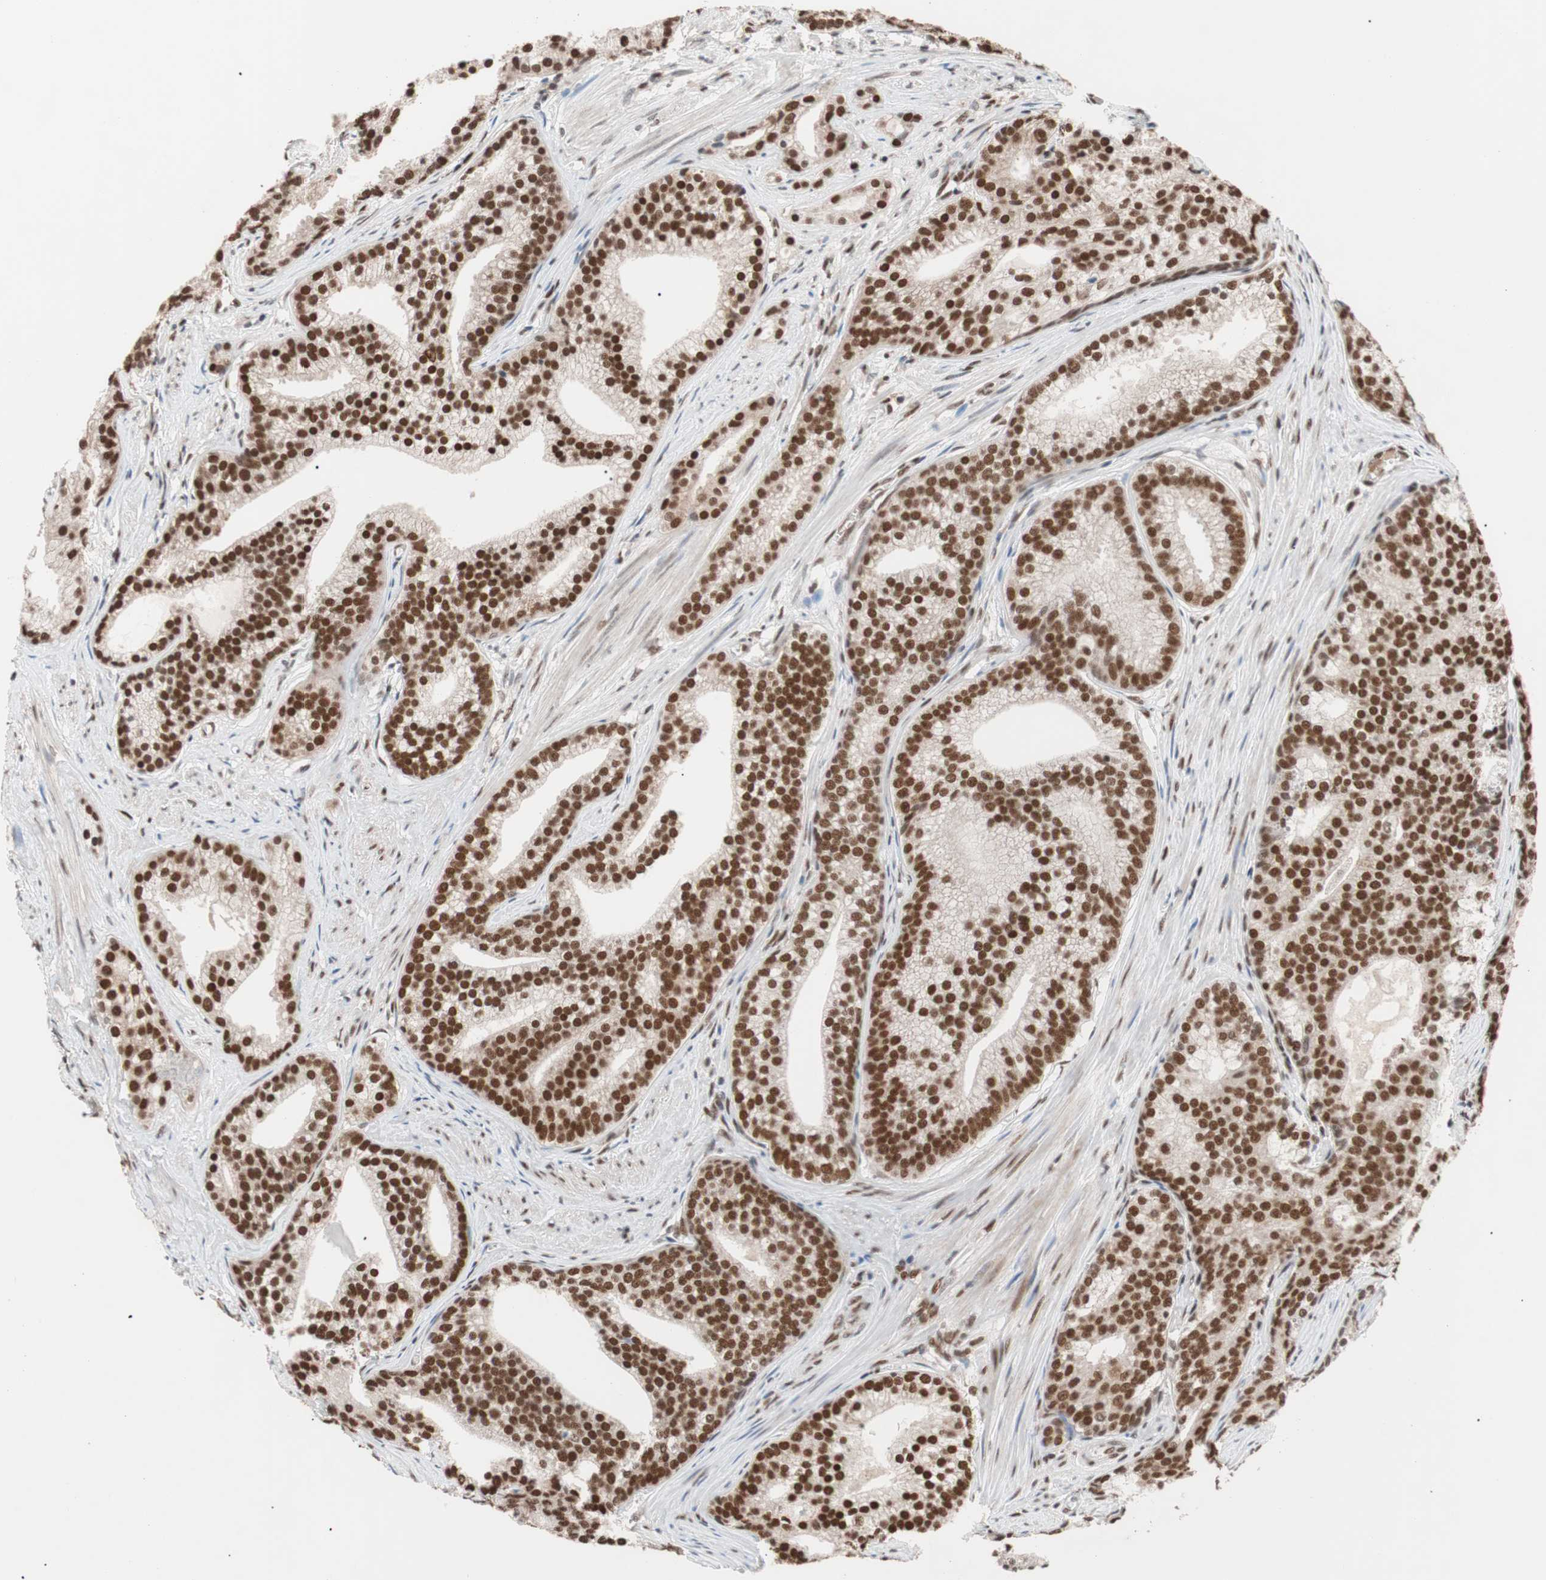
{"staining": {"intensity": "strong", "quantity": ">75%", "location": "nuclear"}, "tissue": "prostate cancer", "cell_type": "Tumor cells", "image_type": "cancer", "snomed": [{"axis": "morphology", "description": "Adenocarcinoma, Low grade"}, {"axis": "topography", "description": "Prostate"}], "caption": "An IHC photomicrograph of tumor tissue is shown. Protein staining in brown labels strong nuclear positivity in prostate cancer (low-grade adenocarcinoma) within tumor cells.", "gene": "CHAMP1", "patient": {"sex": "male", "age": 71}}